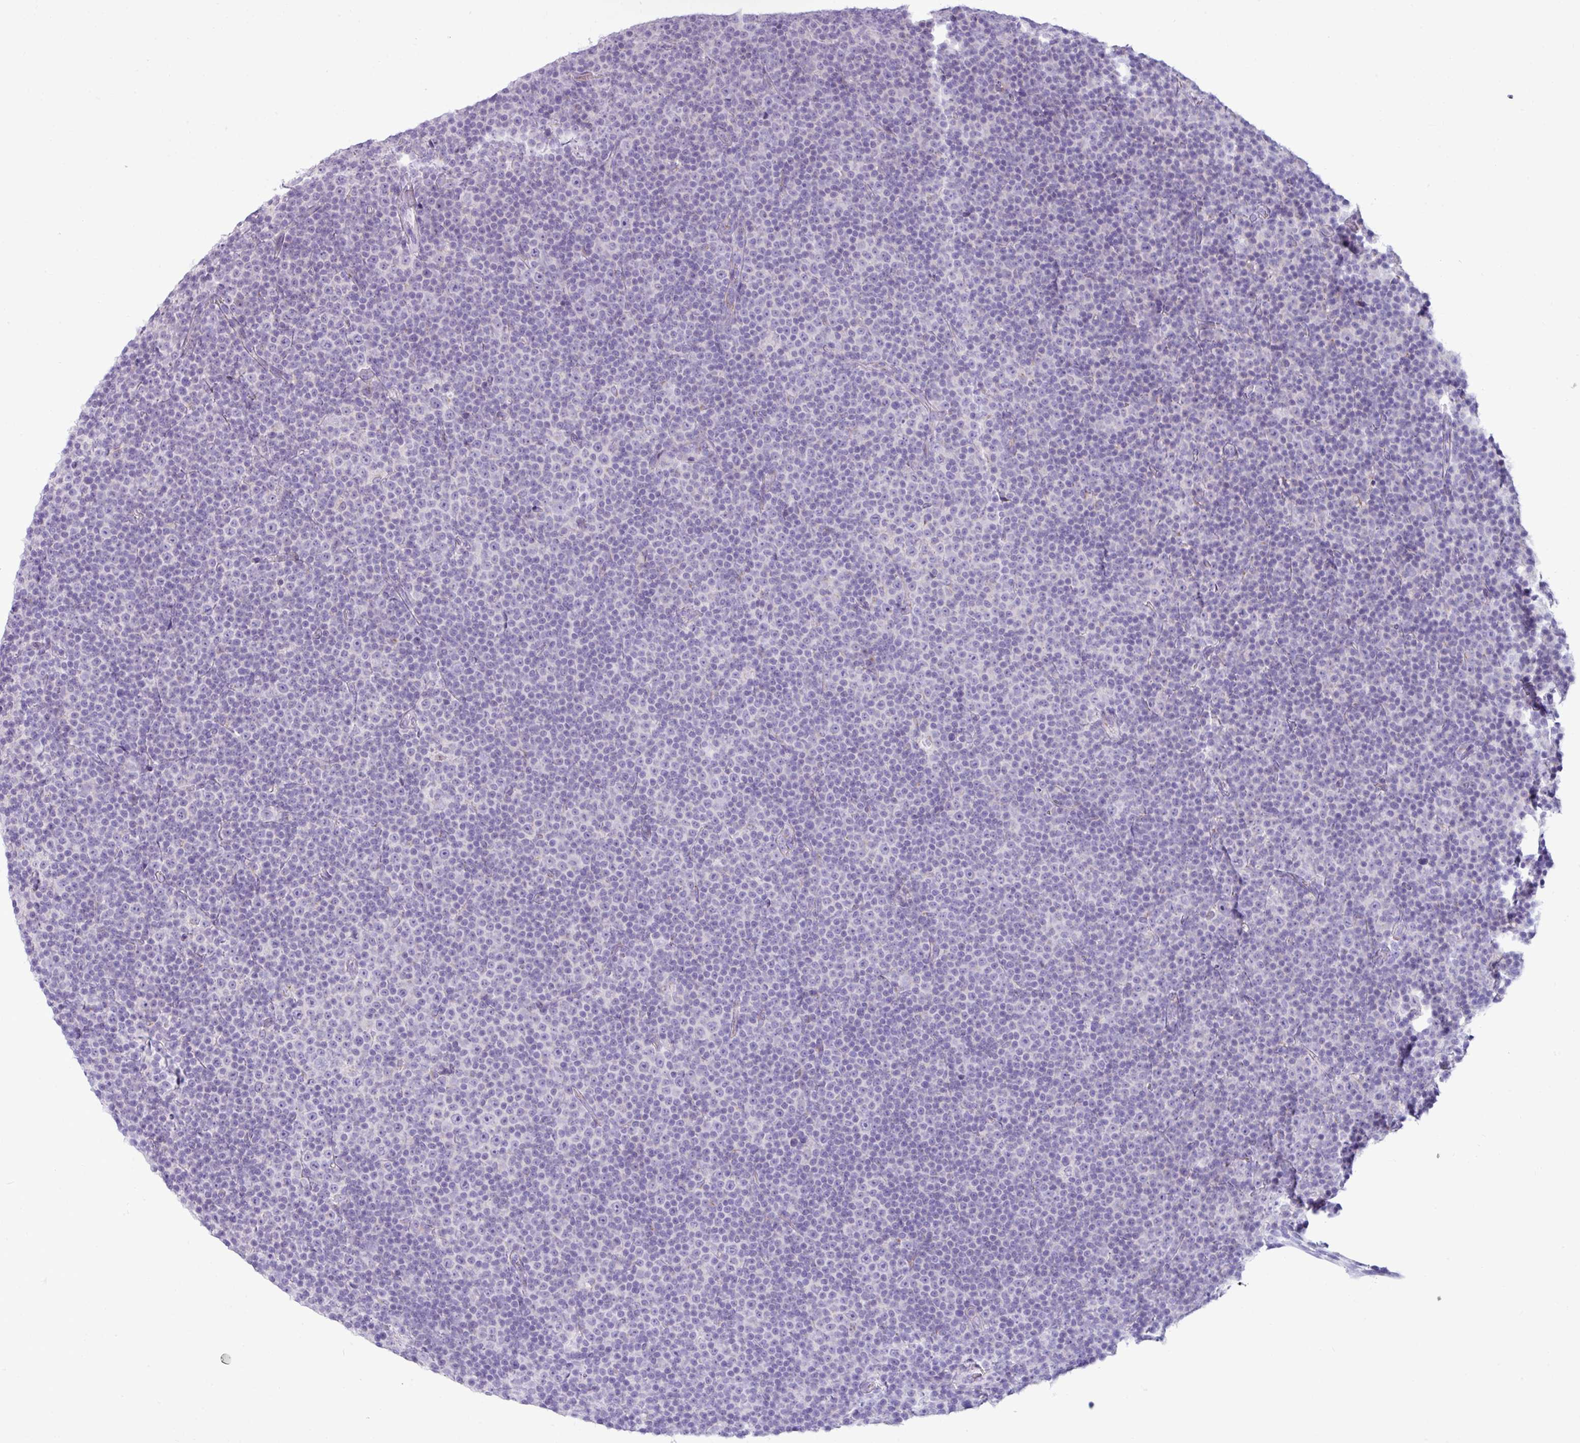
{"staining": {"intensity": "negative", "quantity": "none", "location": "none"}, "tissue": "lymphoma", "cell_type": "Tumor cells", "image_type": "cancer", "snomed": [{"axis": "morphology", "description": "Malignant lymphoma, non-Hodgkin's type, Low grade"}, {"axis": "topography", "description": "Lymph node"}], "caption": "A histopathology image of human lymphoma is negative for staining in tumor cells. Nuclei are stained in blue.", "gene": "STIMATE", "patient": {"sex": "female", "age": 67}}